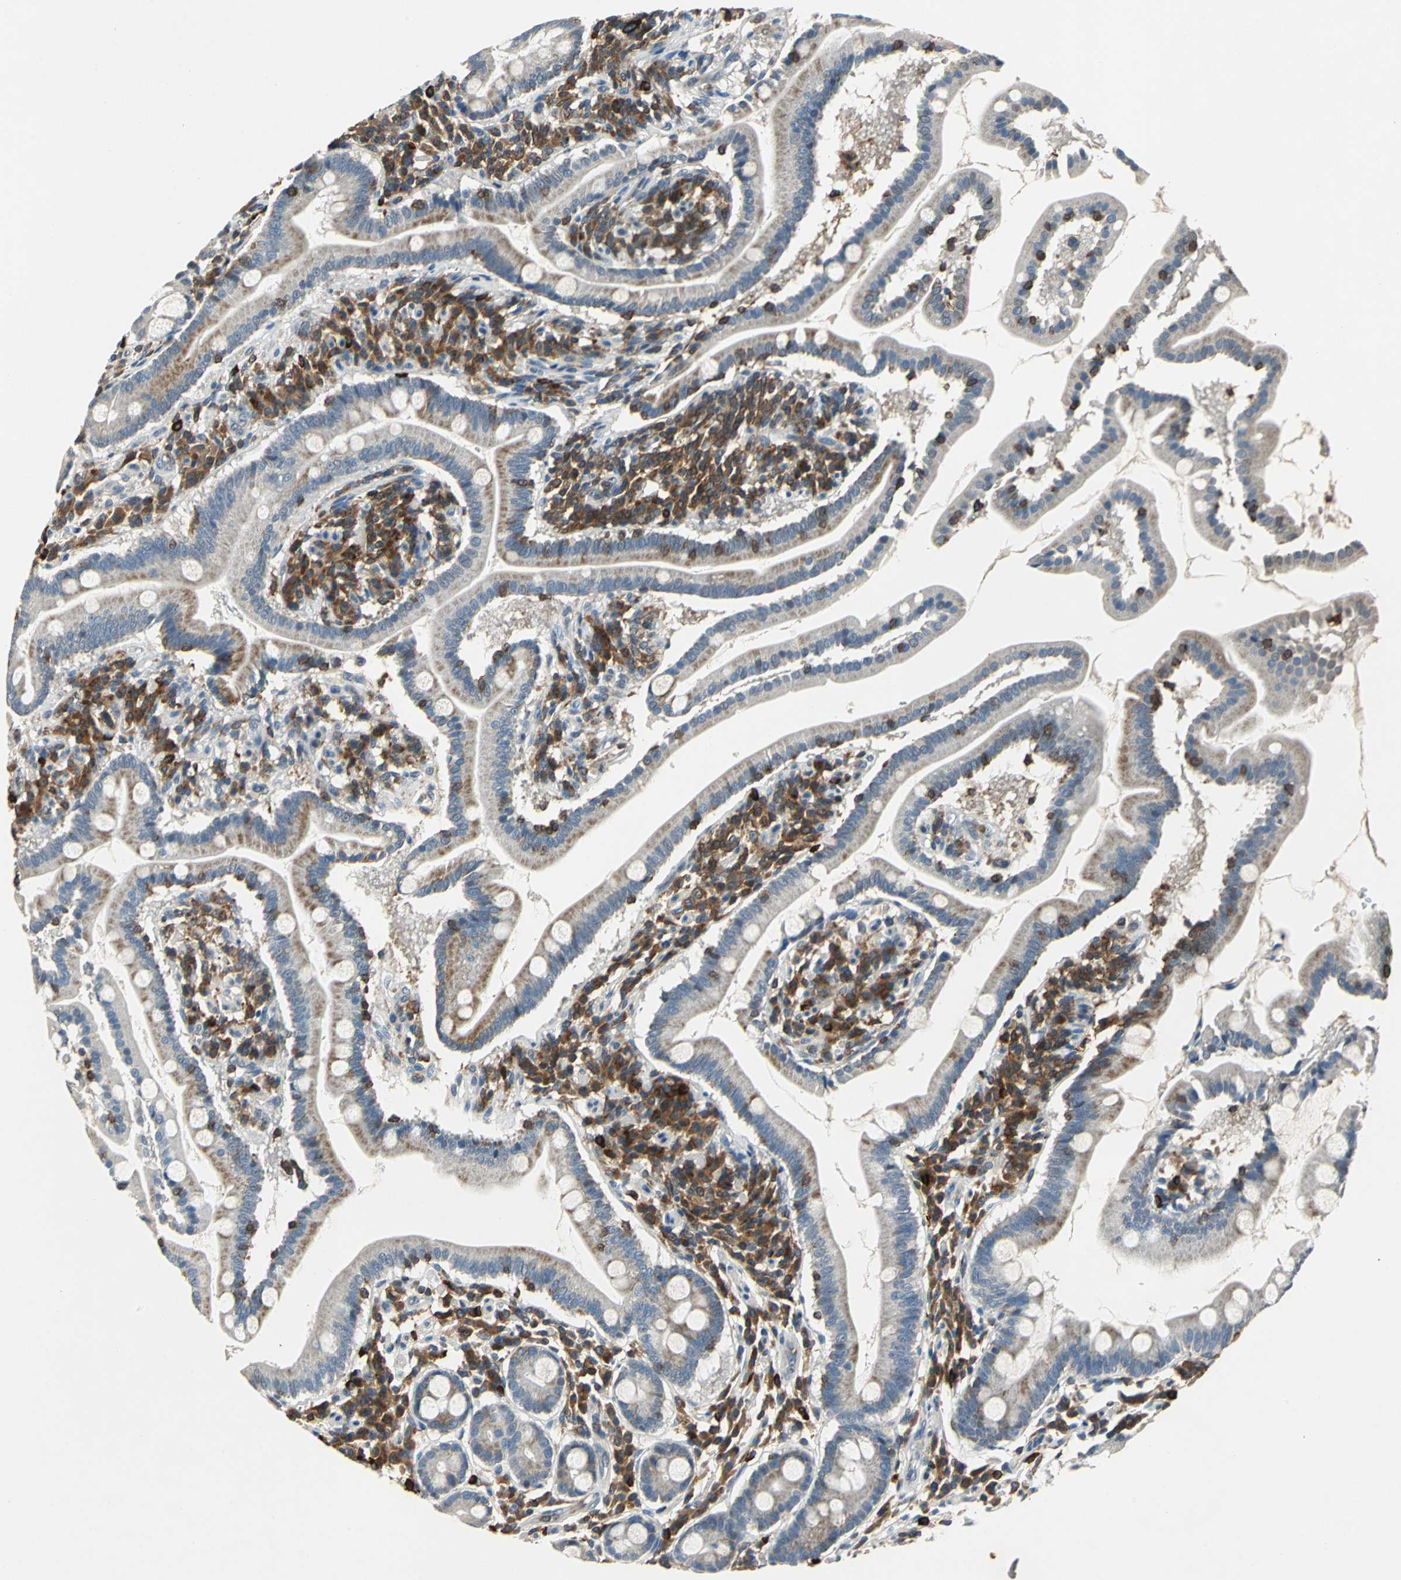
{"staining": {"intensity": "moderate", "quantity": "25%-75%", "location": "cytoplasmic/membranous"}, "tissue": "duodenum", "cell_type": "Glandular cells", "image_type": "normal", "snomed": [{"axis": "morphology", "description": "Normal tissue, NOS"}, {"axis": "topography", "description": "Duodenum"}], "caption": "Duodenum stained with IHC shows moderate cytoplasmic/membranous staining in about 25%-75% of glandular cells. (DAB (3,3'-diaminobenzidine) = brown stain, brightfield microscopy at high magnification).", "gene": "SLC19A2", "patient": {"sex": "male", "age": 50}}